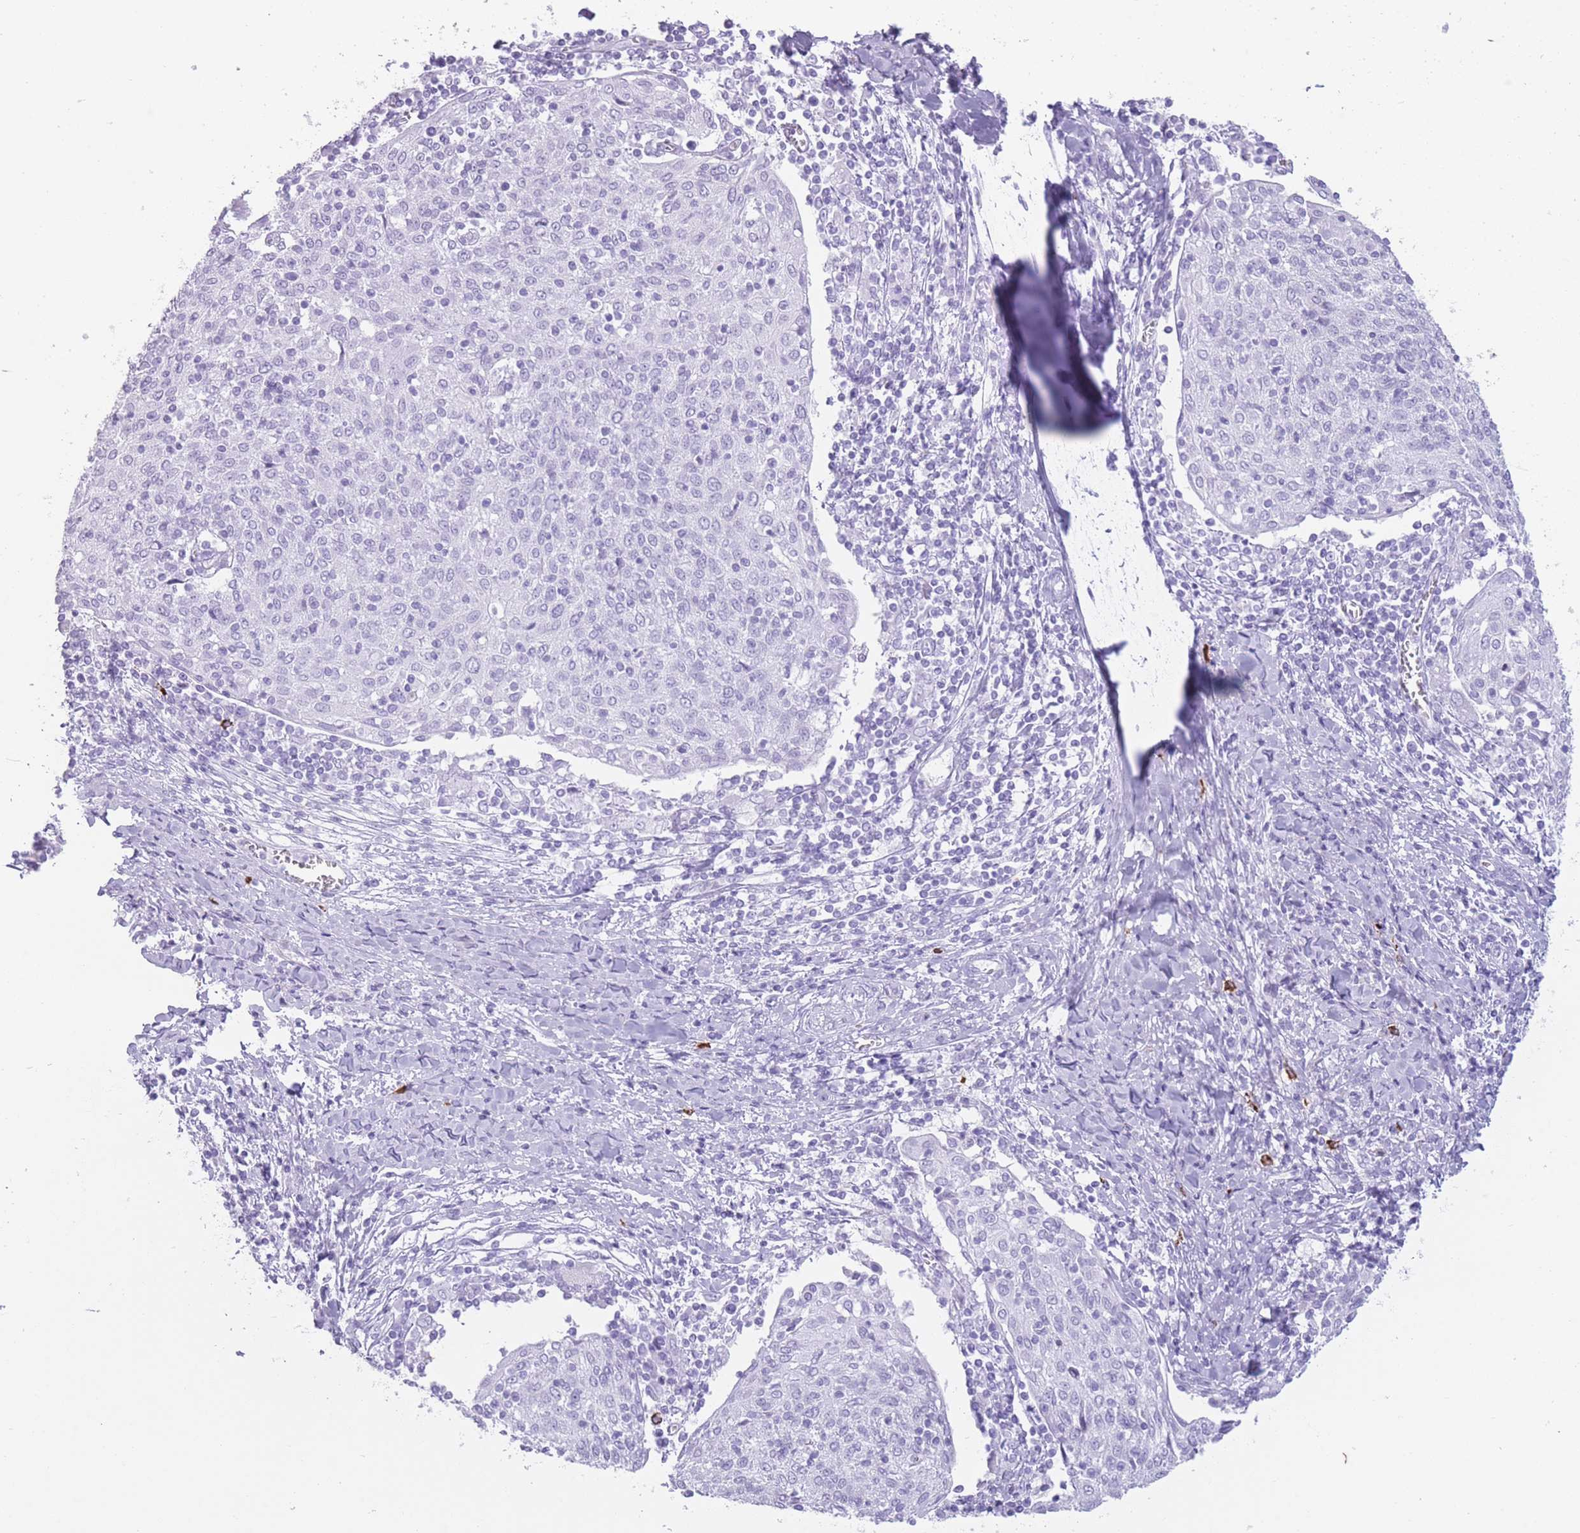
{"staining": {"intensity": "negative", "quantity": "none", "location": "none"}, "tissue": "cervical cancer", "cell_type": "Tumor cells", "image_type": "cancer", "snomed": [{"axis": "morphology", "description": "Squamous cell carcinoma, NOS"}, {"axis": "topography", "description": "Cervix"}], "caption": "Cervical squamous cell carcinoma was stained to show a protein in brown. There is no significant expression in tumor cells. Nuclei are stained in blue.", "gene": "OR4F21", "patient": {"sex": "female", "age": 52}}